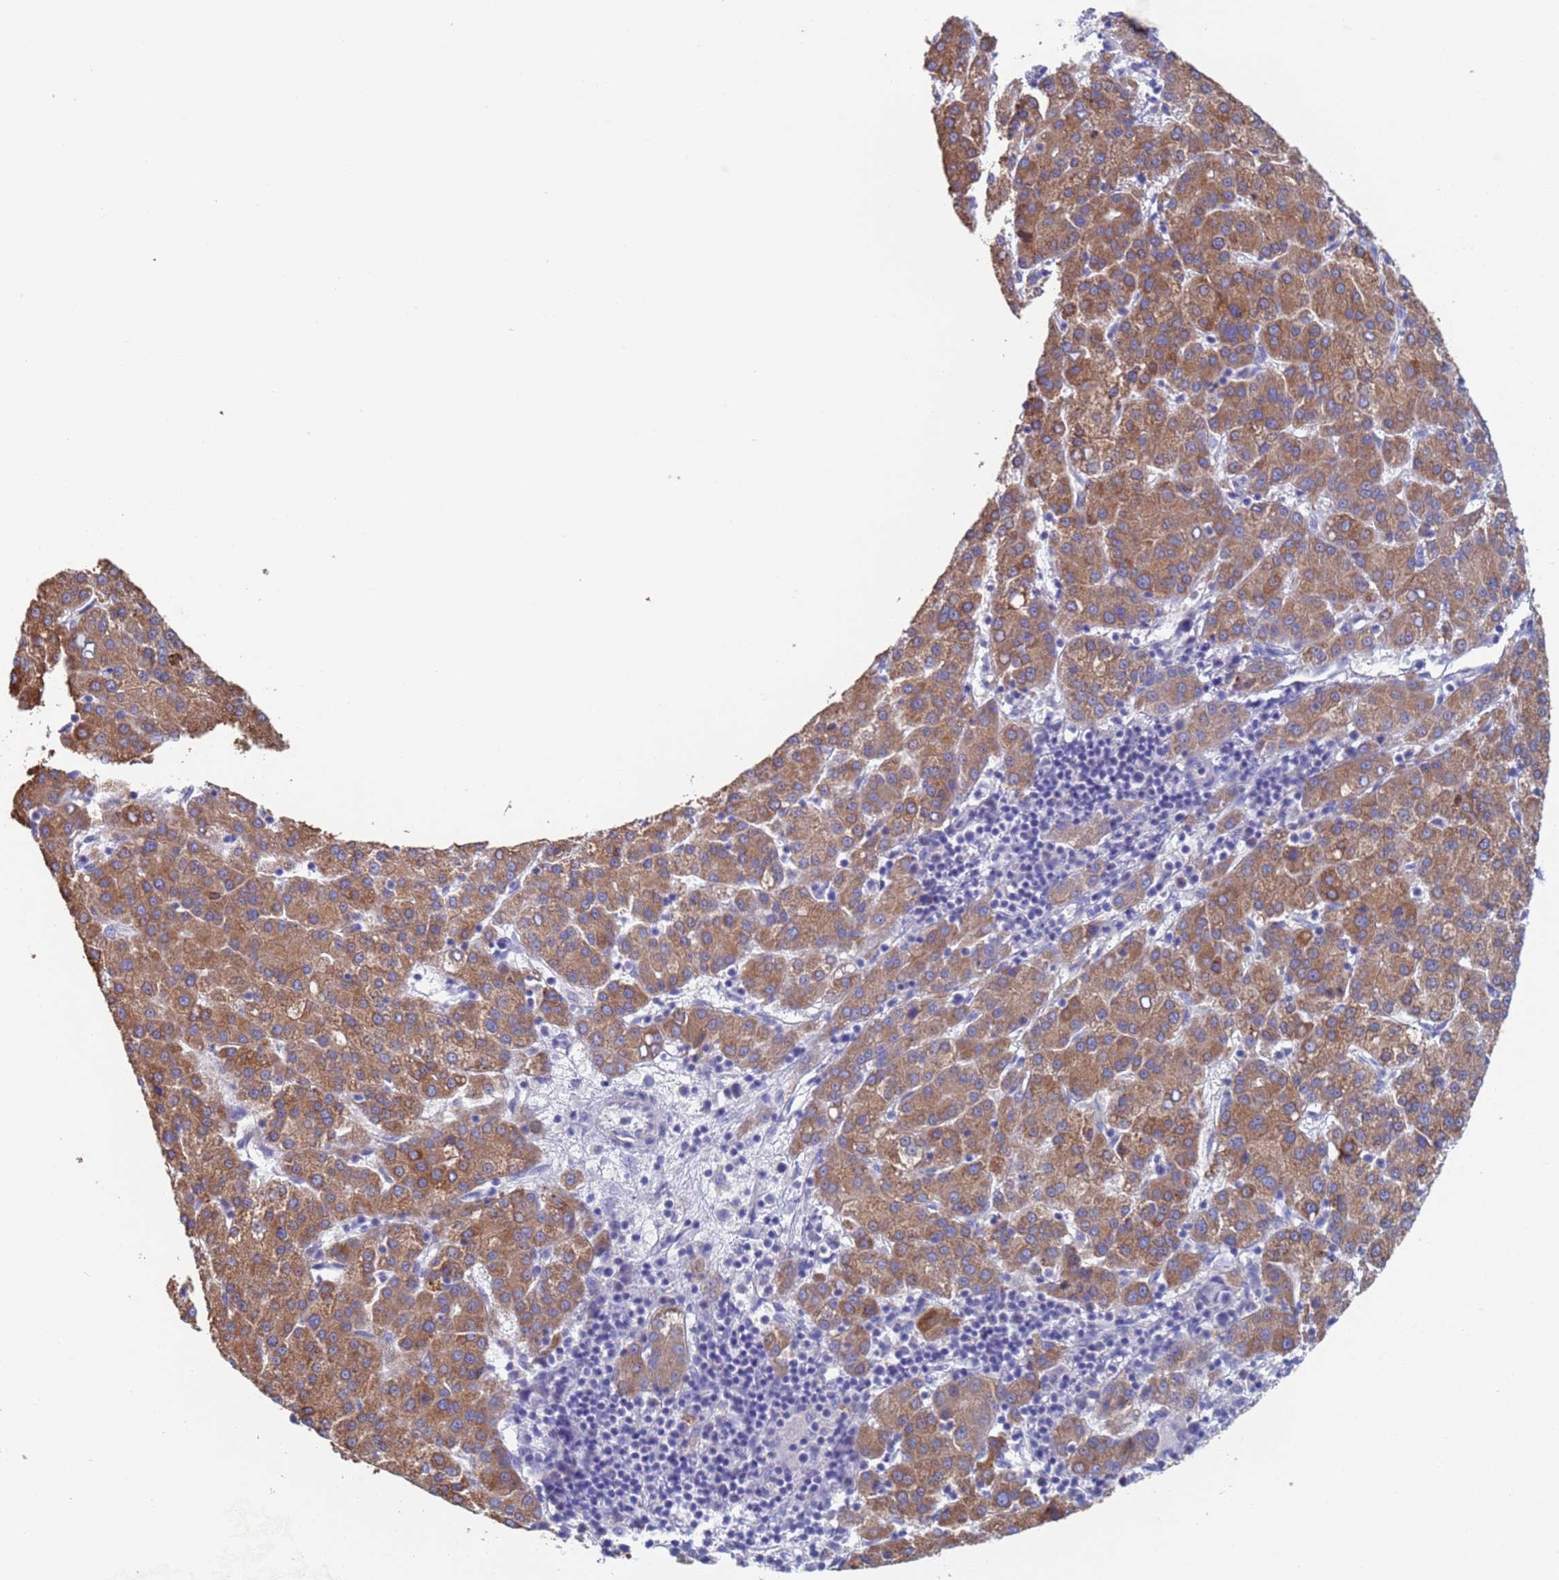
{"staining": {"intensity": "moderate", "quantity": ">75%", "location": "cytoplasmic/membranous"}, "tissue": "liver cancer", "cell_type": "Tumor cells", "image_type": "cancer", "snomed": [{"axis": "morphology", "description": "Carcinoma, Hepatocellular, NOS"}, {"axis": "topography", "description": "Liver"}], "caption": "An image of liver cancer stained for a protein shows moderate cytoplasmic/membranous brown staining in tumor cells. The staining was performed using DAB (3,3'-diaminobenzidine), with brown indicating positive protein expression. Nuclei are stained blue with hematoxylin.", "gene": "PET117", "patient": {"sex": "female", "age": 58}}